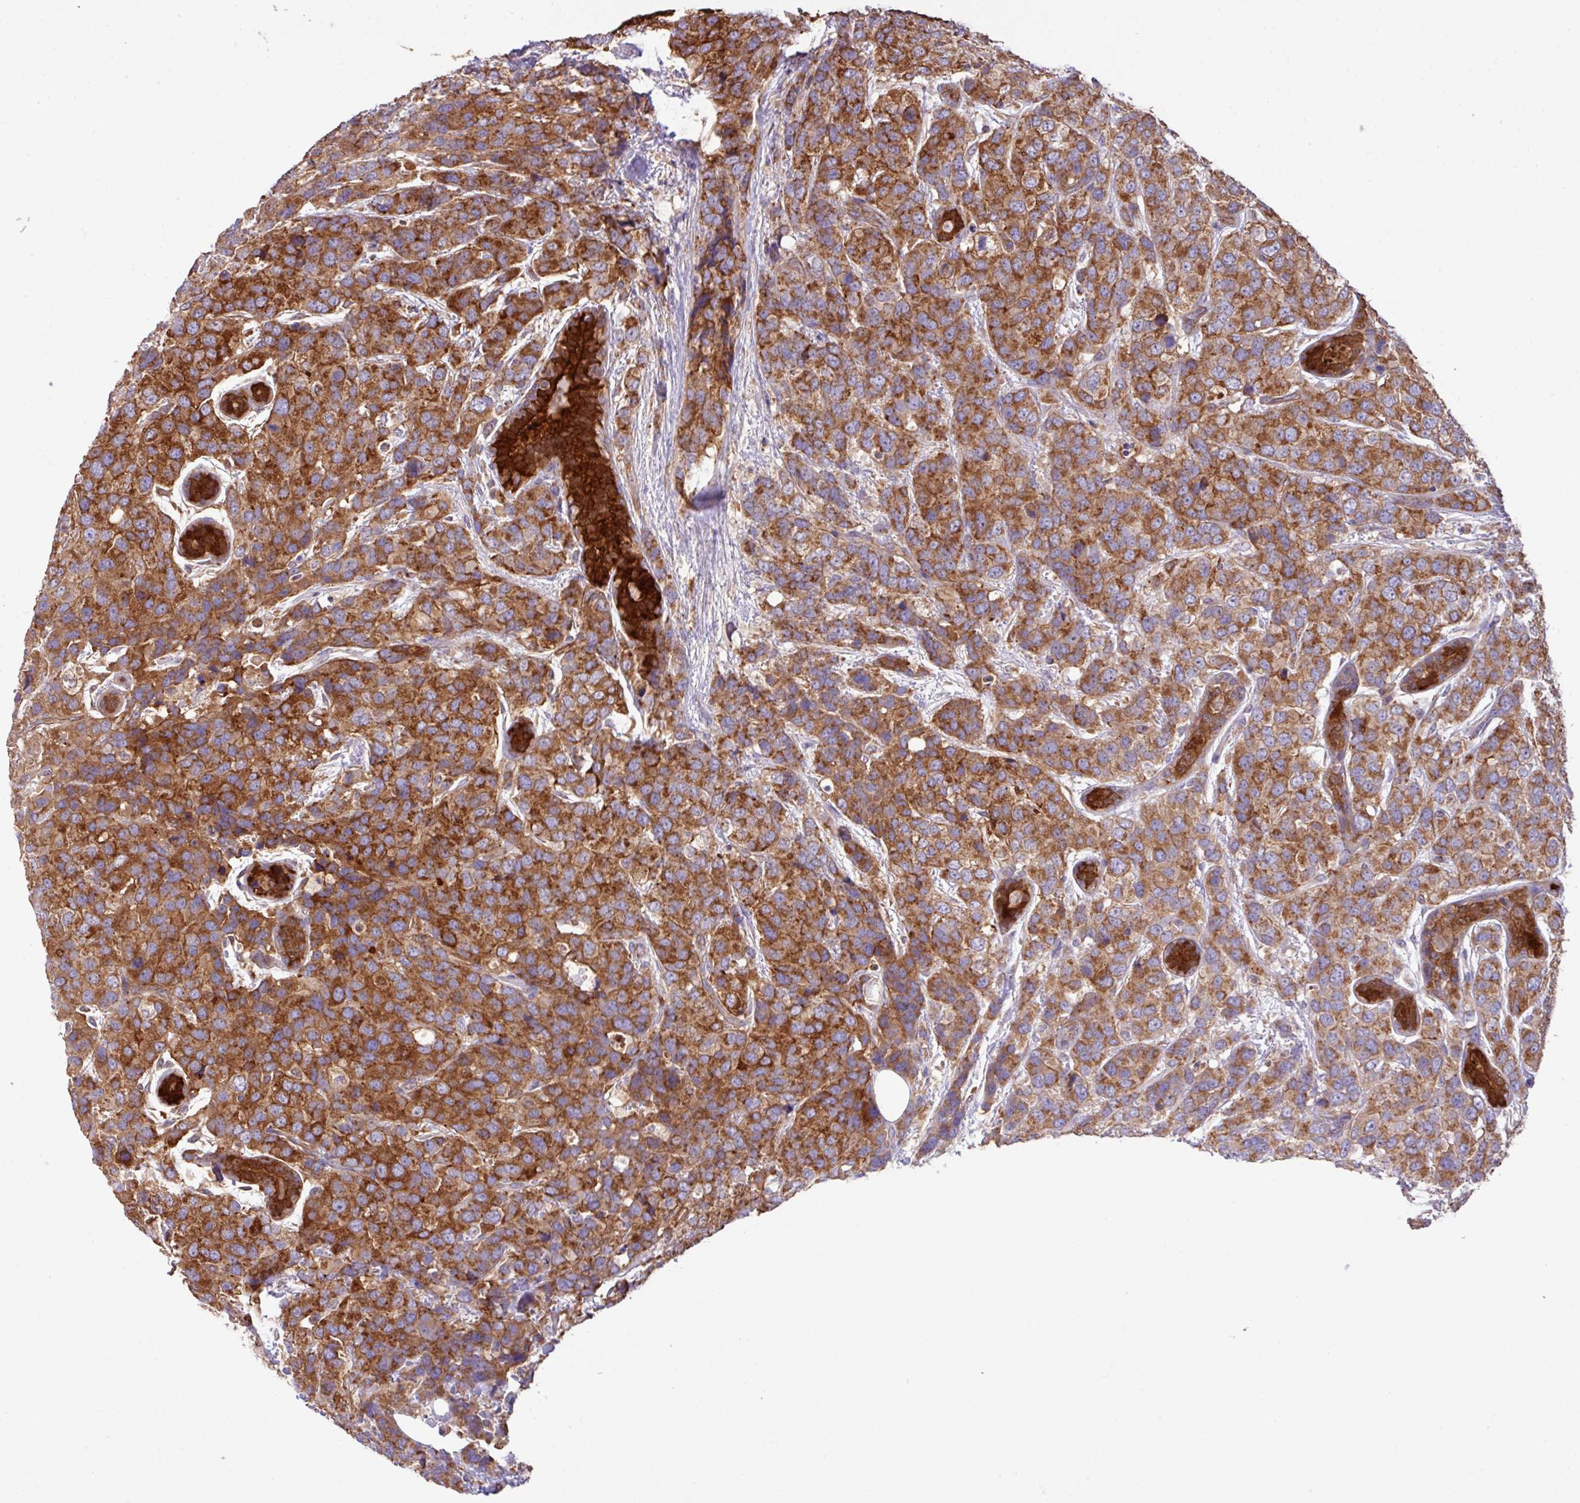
{"staining": {"intensity": "strong", "quantity": ">75%", "location": "cytoplasmic/membranous"}, "tissue": "breast cancer", "cell_type": "Tumor cells", "image_type": "cancer", "snomed": [{"axis": "morphology", "description": "Lobular carcinoma"}, {"axis": "topography", "description": "Breast"}], "caption": "Breast lobular carcinoma stained with IHC reveals strong cytoplasmic/membranous expression in approximately >75% of tumor cells. (DAB IHC with brightfield microscopy, high magnification).", "gene": "LRRC53", "patient": {"sex": "female", "age": 59}}